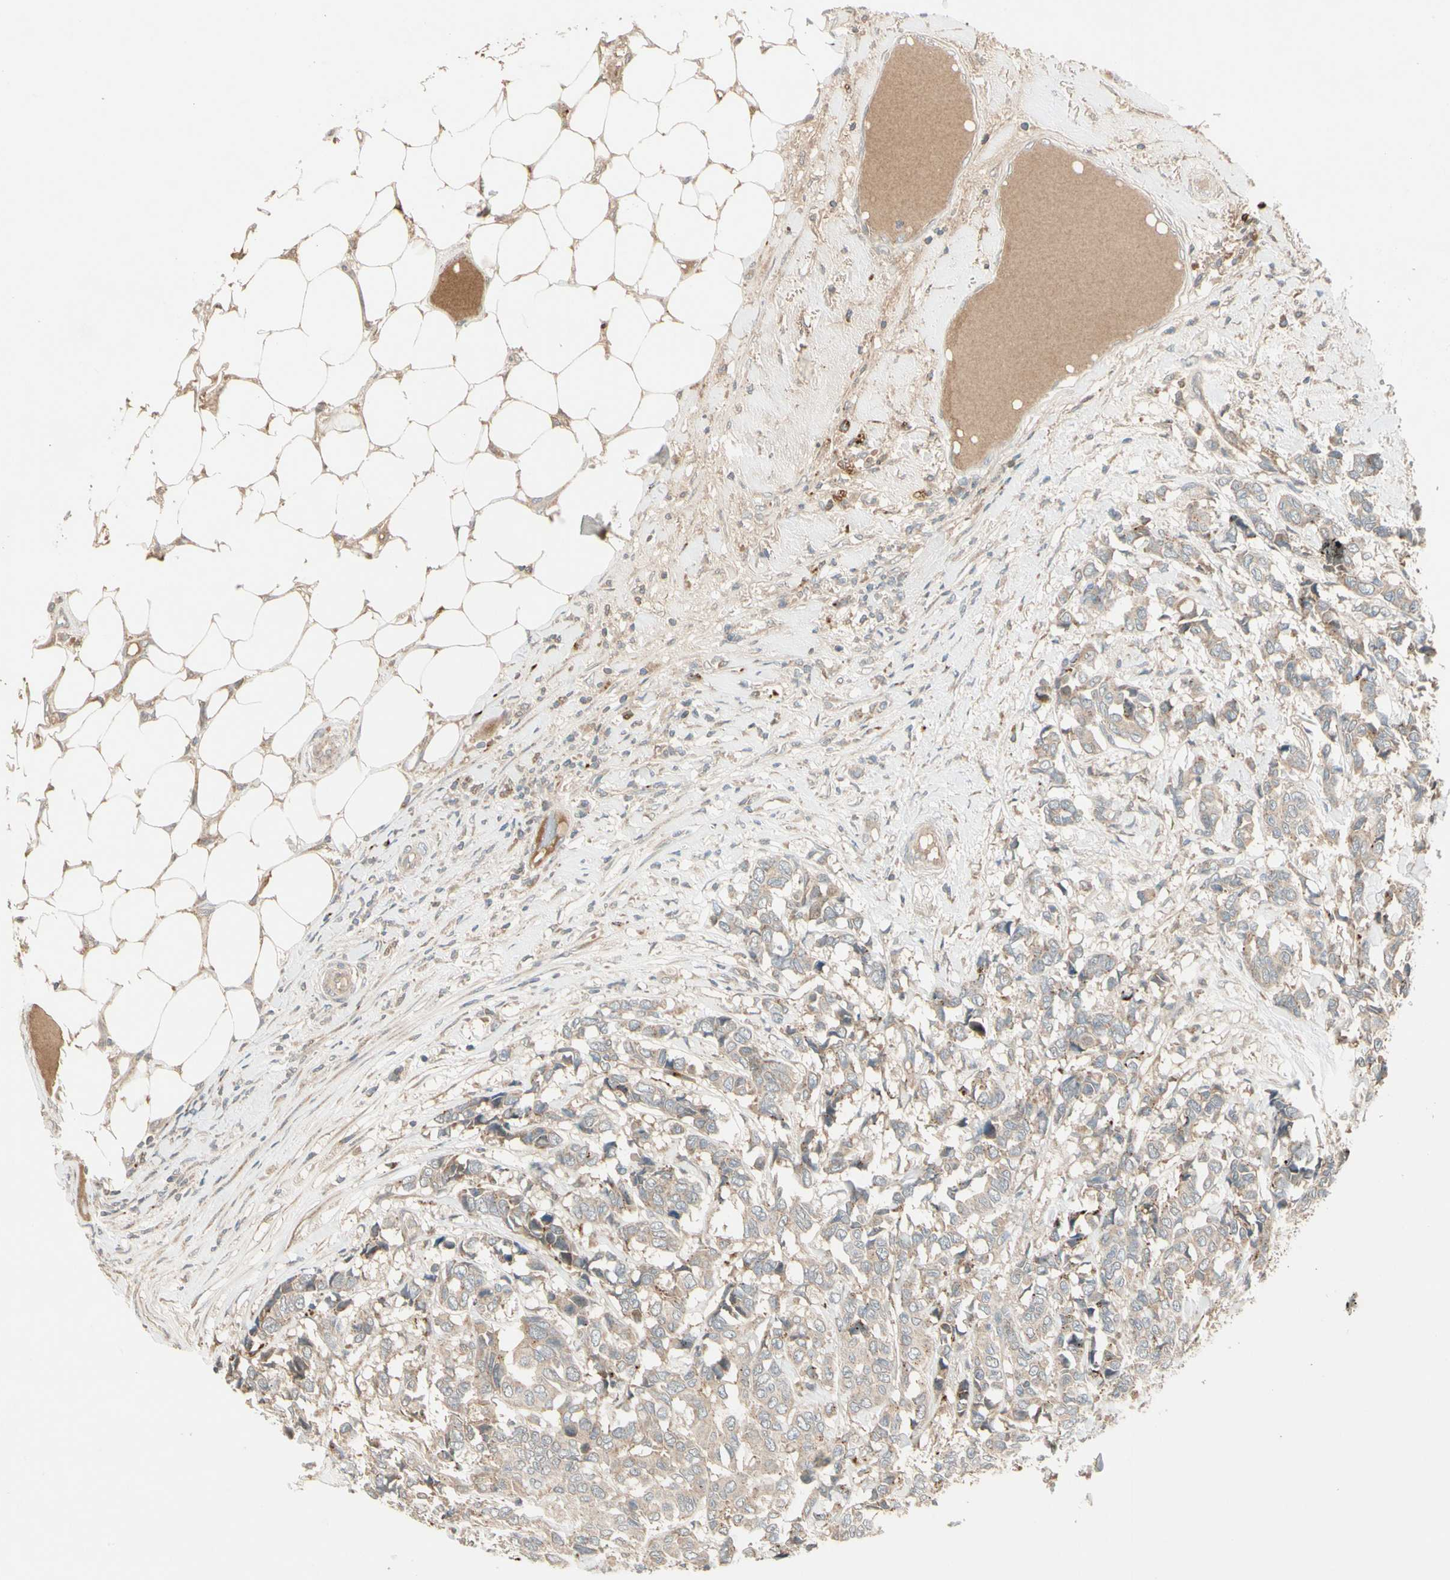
{"staining": {"intensity": "weak", "quantity": ">75%", "location": "cytoplasmic/membranous"}, "tissue": "breast cancer", "cell_type": "Tumor cells", "image_type": "cancer", "snomed": [{"axis": "morphology", "description": "Duct carcinoma"}, {"axis": "topography", "description": "Breast"}], "caption": "This is a micrograph of immunohistochemistry staining of breast cancer (intraductal carcinoma), which shows weak staining in the cytoplasmic/membranous of tumor cells.", "gene": "ACVR1C", "patient": {"sex": "female", "age": 87}}